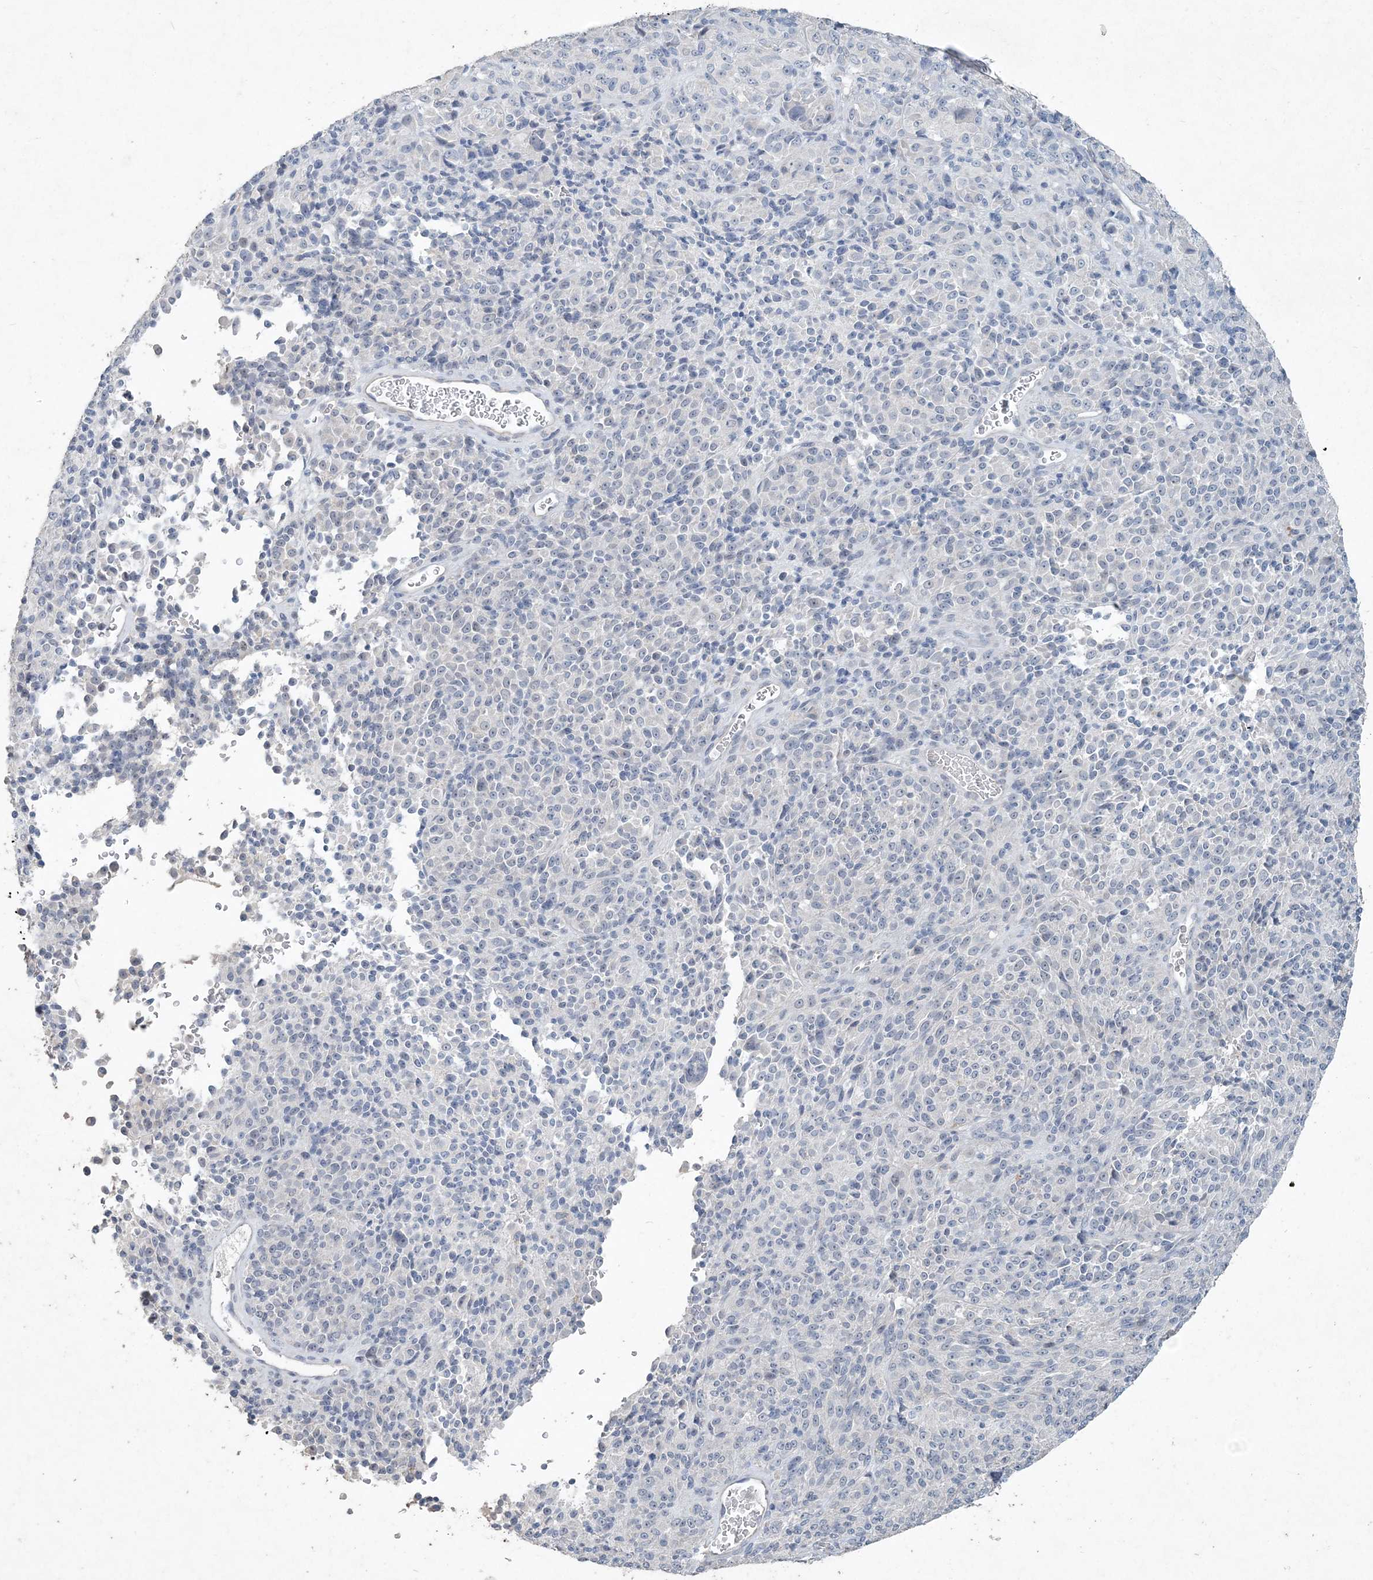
{"staining": {"intensity": "negative", "quantity": "none", "location": "none"}, "tissue": "melanoma", "cell_type": "Tumor cells", "image_type": "cancer", "snomed": [{"axis": "morphology", "description": "Malignant melanoma, Metastatic site"}, {"axis": "topography", "description": "Brain"}], "caption": "The photomicrograph shows no staining of tumor cells in melanoma.", "gene": "DNAH5", "patient": {"sex": "female", "age": 56}}